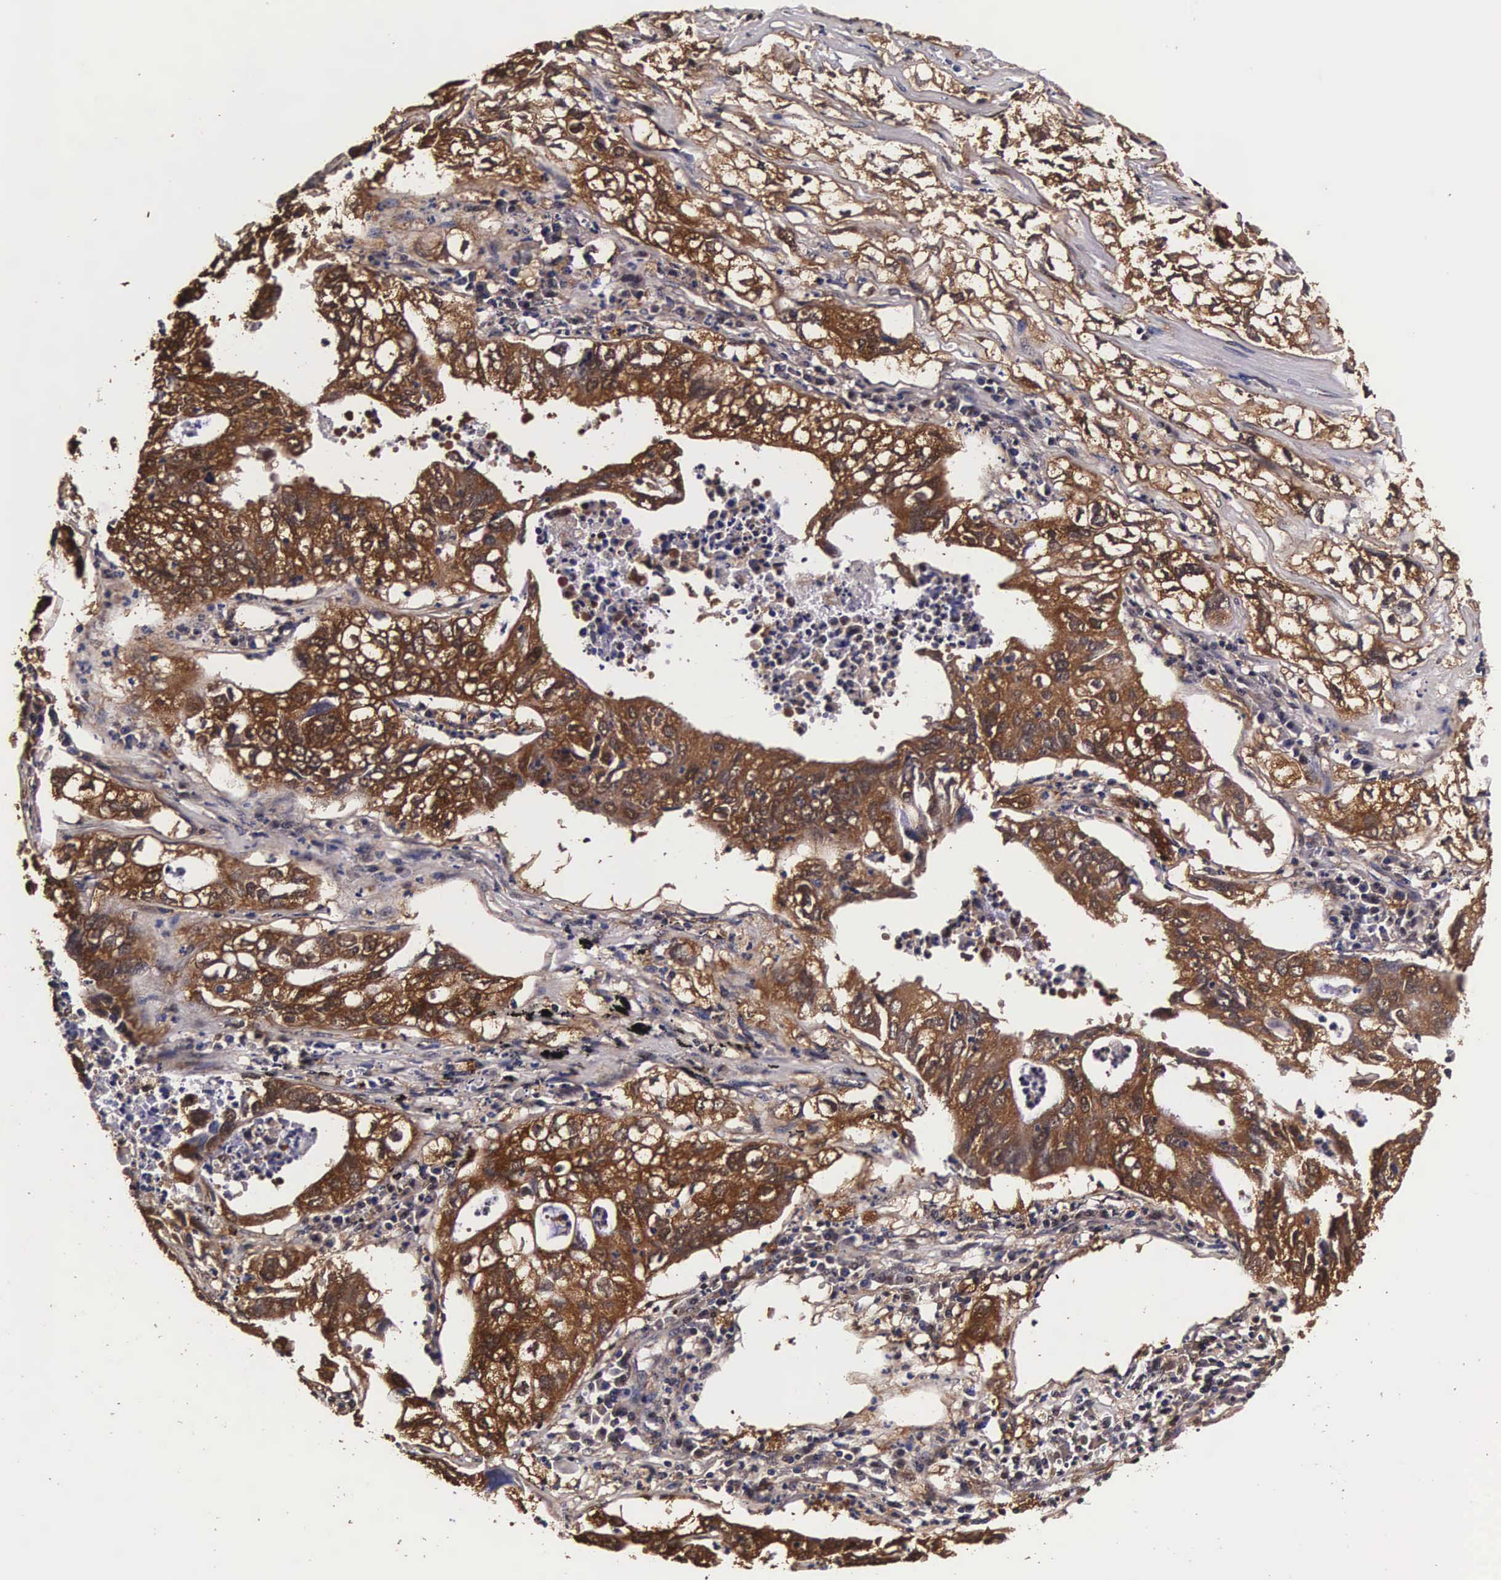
{"staining": {"intensity": "strong", "quantity": ">75%", "location": "cytoplasmic/membranous,nuclear"}, "tissue": "lung cancer", "cell_type": "Tumor cells", "image_type": "cancer", "snomed": [{"axis": "morphology", "description": "Adenocarcinoma, NOS"}, {"axis": "topography", "description": "Lung"}], "caption": "Human lung adenocarcinoma stained with a protein marker exhibits strong staining in tumor cells.", "gene": "TECPR2", "patient": {"sex": "male", "age": 48}}